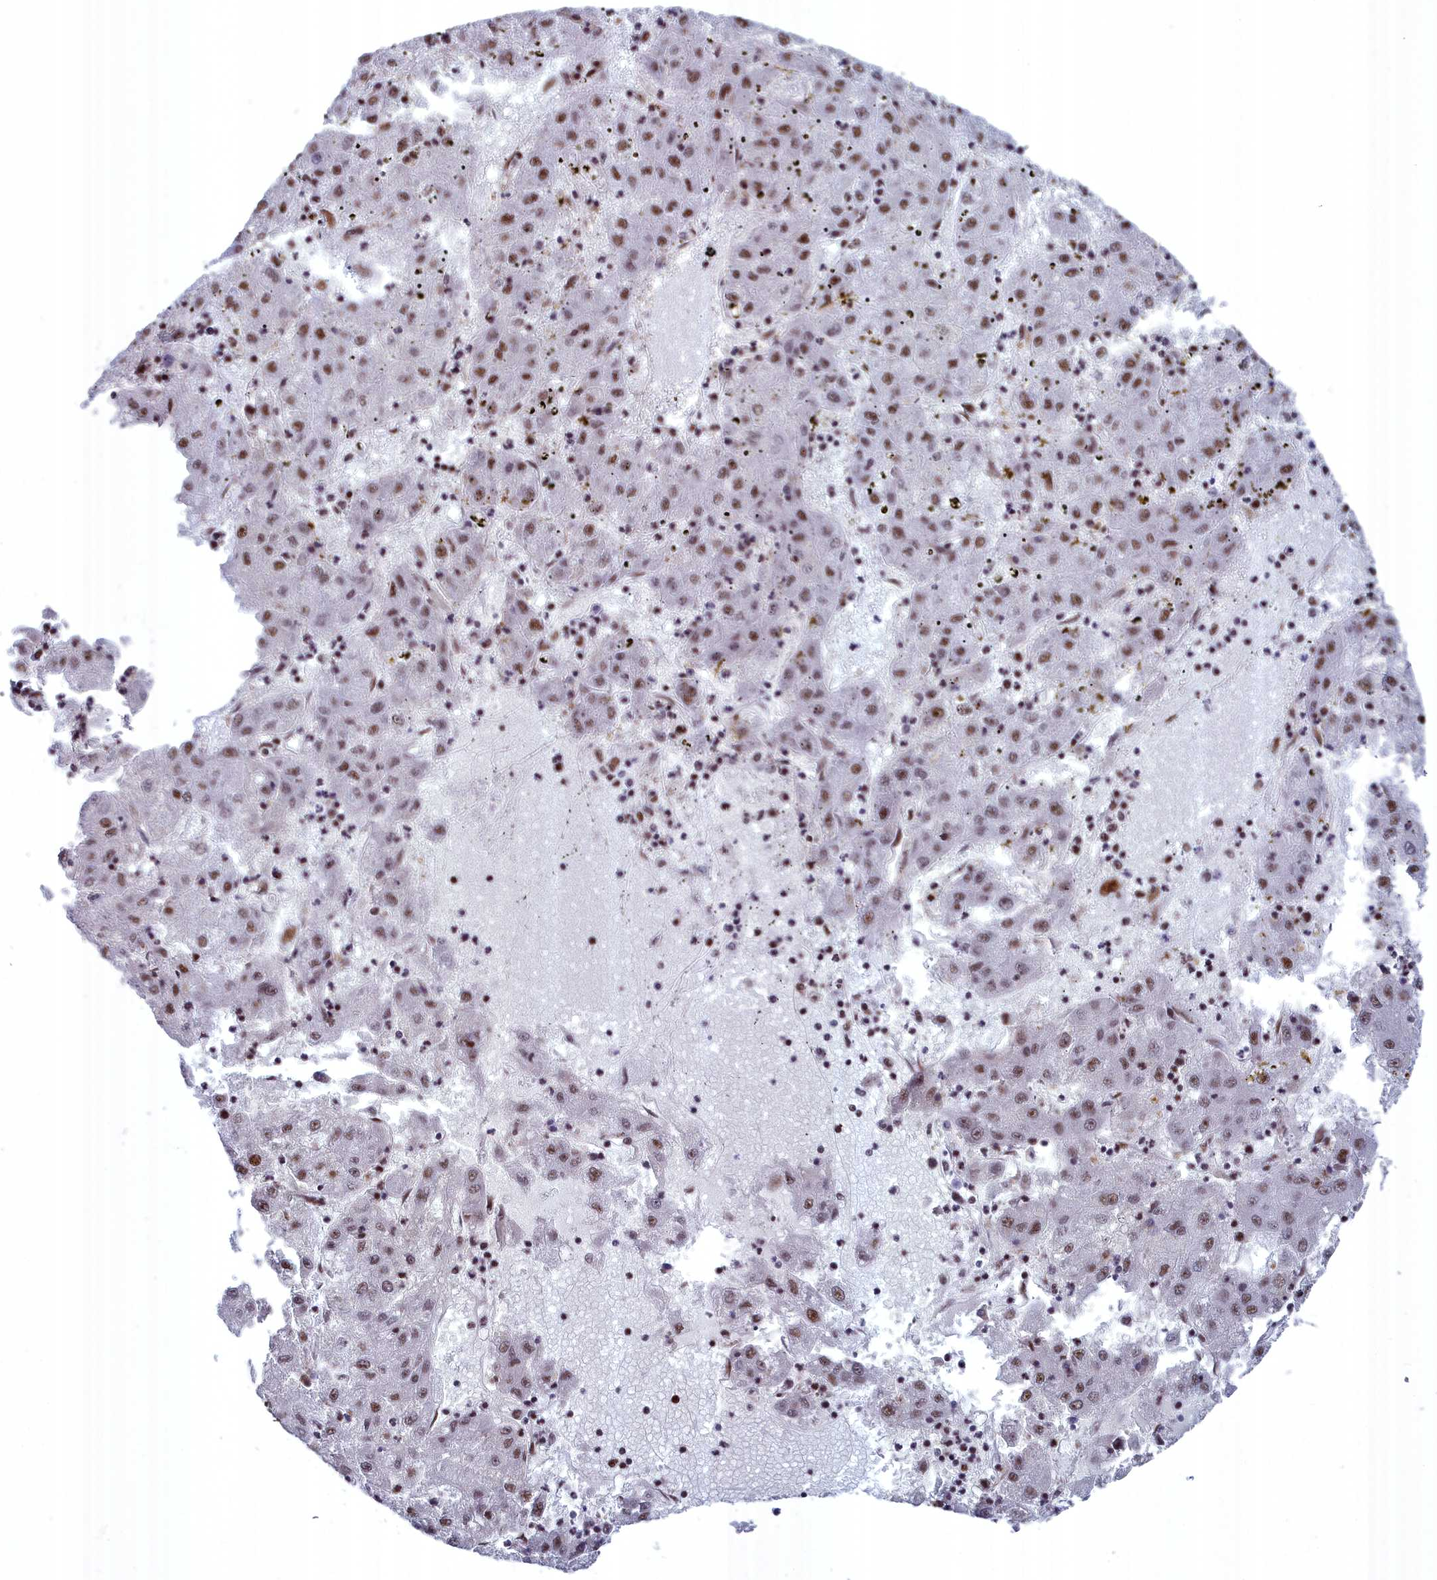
{"staining": {"intensity": "moderate", "quantity": ">75%", "location": "nuclear"}, "tissue": "liver cancer", "cell_type": "Tumor cells", "image_type": "cancer", "snomed": [{"axis": "morphology", "description": "Carcinoma, Hepatocellular, NOS"}, {"axis": "topography", "description": "Liver"}], "caption": "IHC of hepatocellular carcinoma (liver) reveals medium levels of moderate nuclear staining in about >75% of tumor cells.", "gene": "SF3B3", "patient": {"sex": "male", "age": 72}}